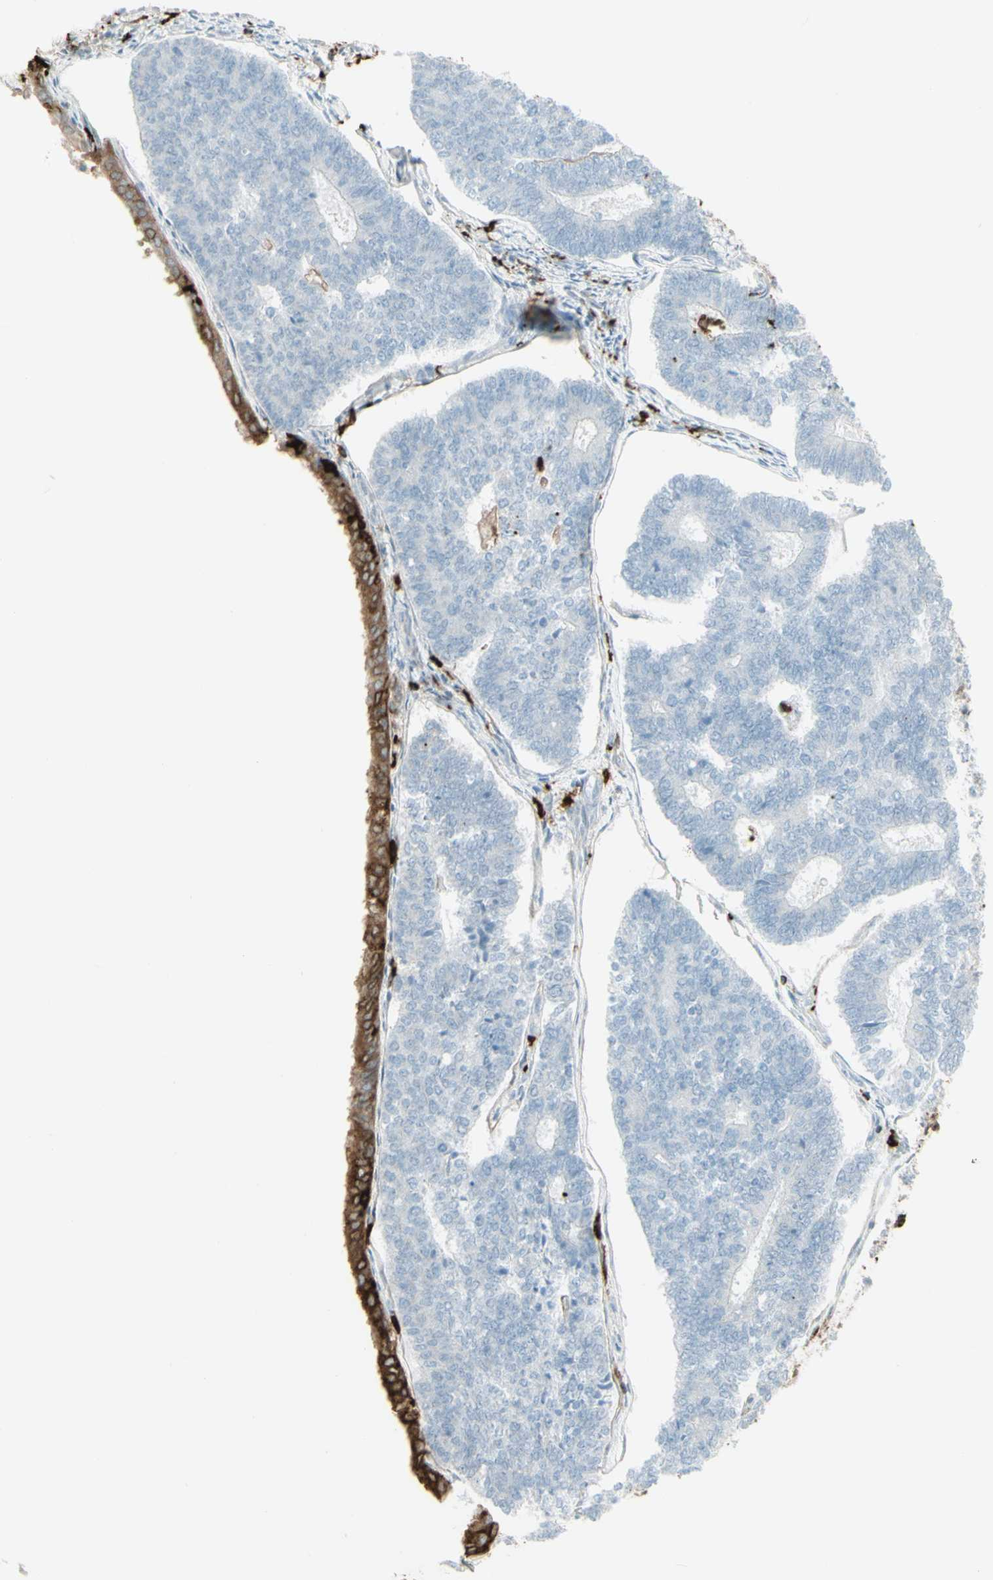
{"staining": {"intensity": "negative", "quantity": "none", "location": "none"}, "tissue": "endometrial cancer", "cell_type": "Tumor cells", "image_type": "cancer", "snomed": [{"axis": "morphology", "description": "Adenocarcinoma, NOS"}, {"axis": "topography", "description": "Endometrium"}], "caption": "This is a image of IHC staining of endometrial adenocarcinoma, which shows no expression in tumor cells. (IHC, brightfield microscopy, high magnification).", "gene": "HLA-DPB1", "patient": {"sex": "female", "age": 70}}